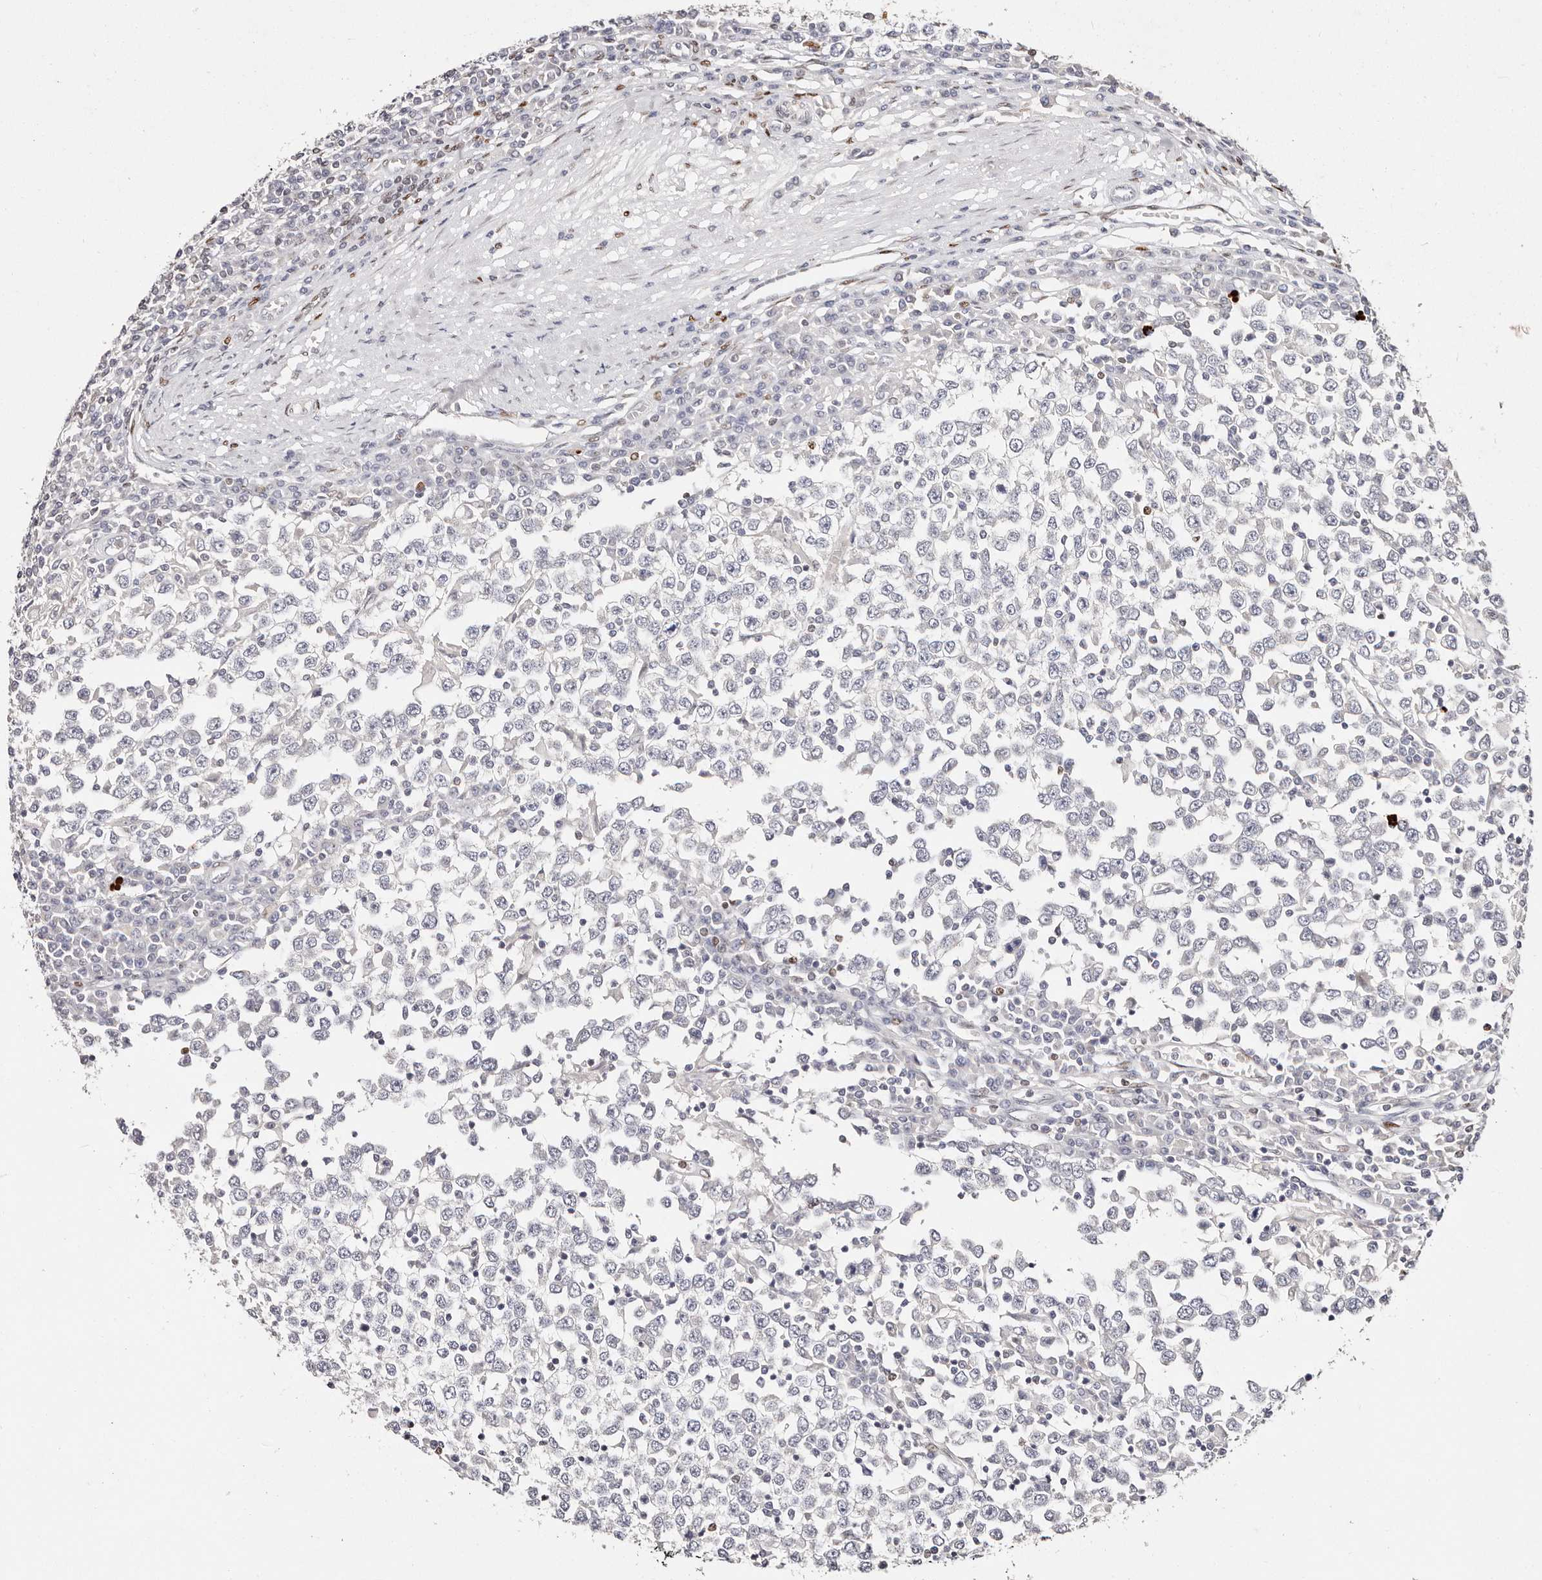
{"staining": {"intensity": "negative", "quantity": "none", "location": "none"}, "tissue": "testis cancer", "cell_type": "Tumor cells", "image_type": "cancer", "snomed": [{"axis": "morphology", "description": "Seminoma, NOS"}, {"axis": "topography", "description": "Testis"}], "caption": "The histopathology image shows no significant staining in tumor cells of testis cancer.", "gene": "IQGAP3", "patient": {"sex": "male", "age": 65}}